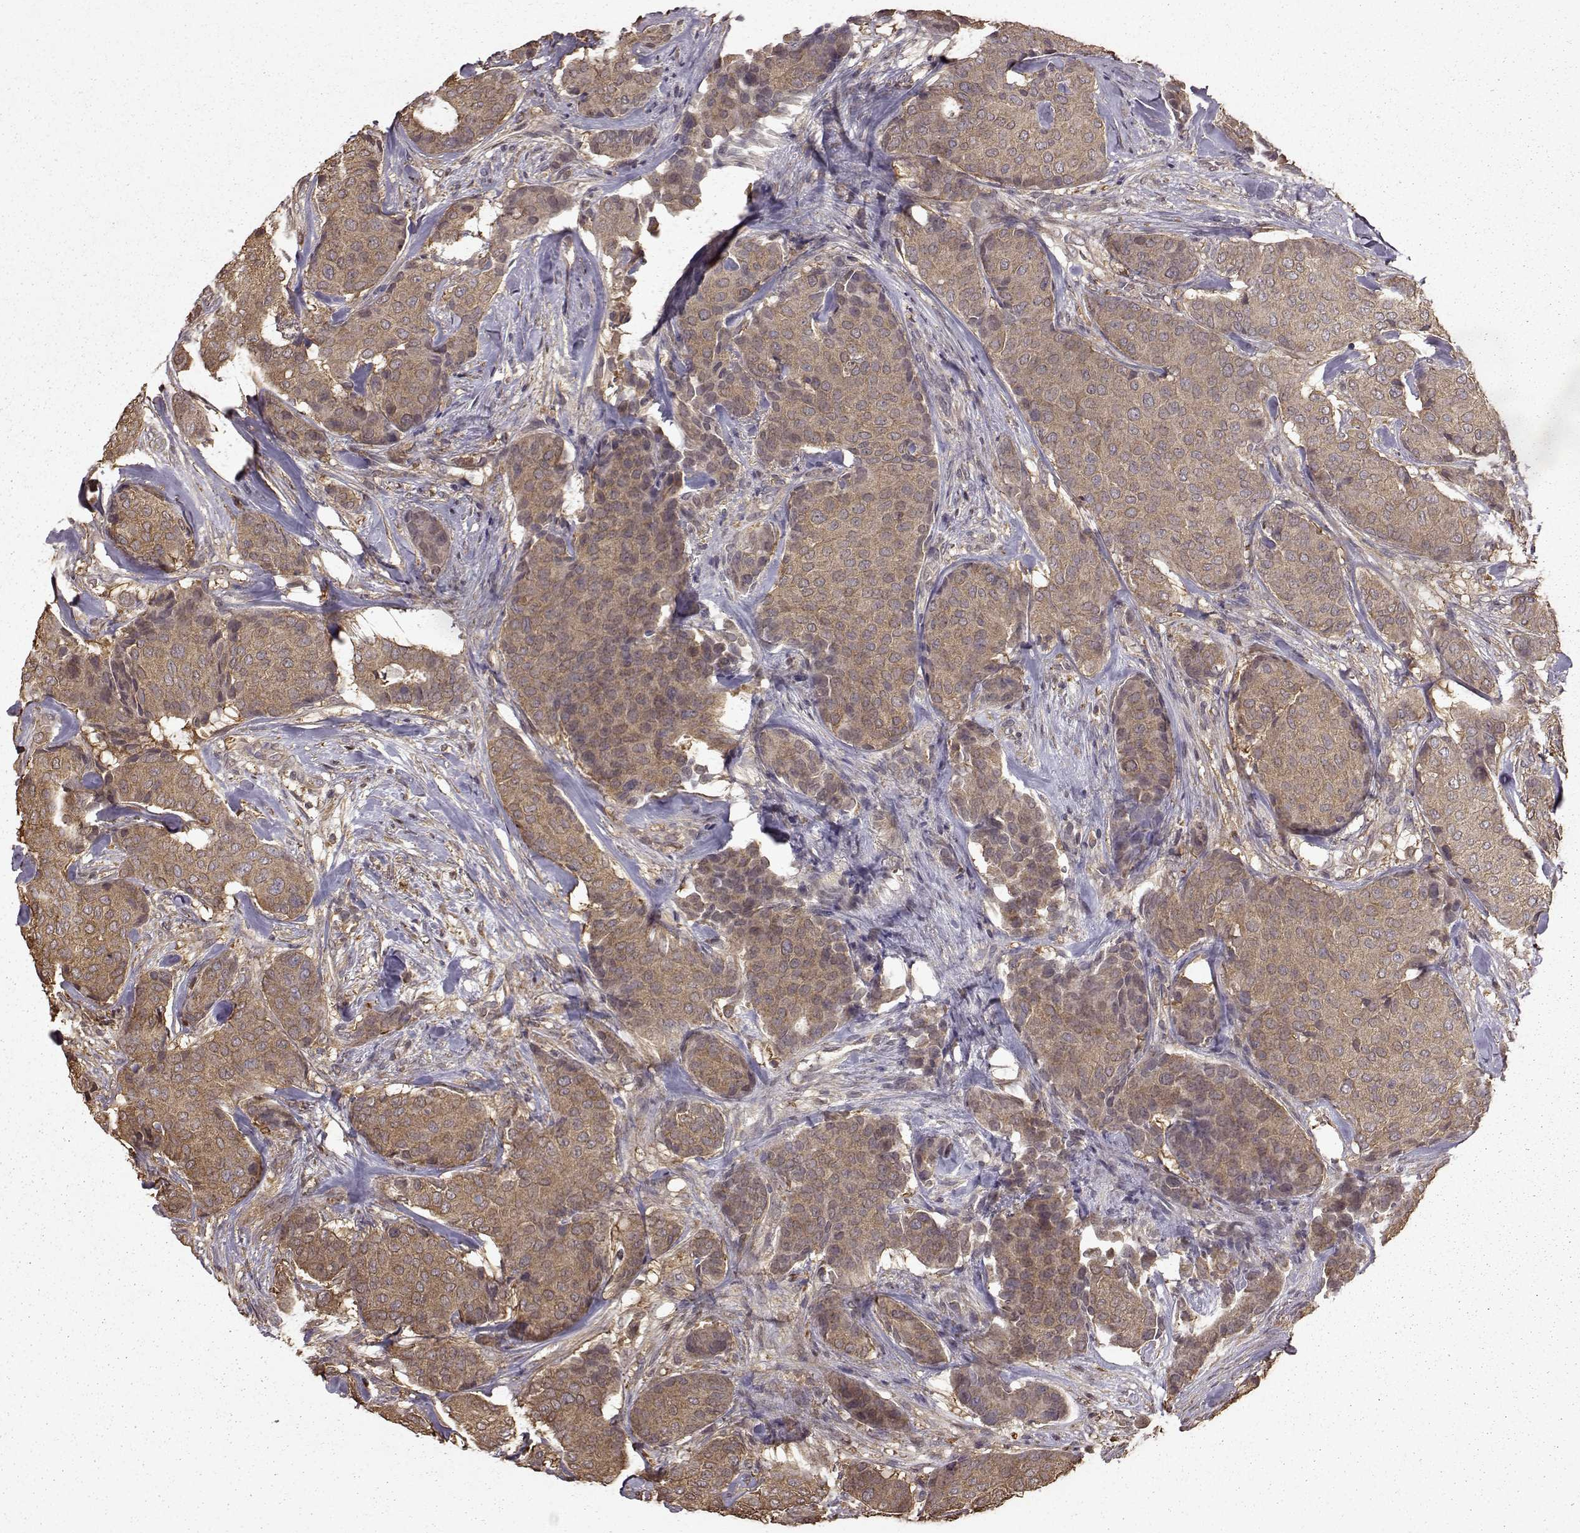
{"staining": {"intensity": "moderate", "quantity": "25%-75%", "location": "cytoplasmic/membranous"}, "tissue": "breast cancer", "cell_type": "Tumor cells", "image_type": "cancer", "snomed": [{"axis": "morphology", "description": "Duct carcinoma"}, {"axis": "topography", "description": "Breast"}], "caption": "Human breast cancer (intraductal carcinoma) stained with a protein marker demonstrates moderate staining in tumor cells.", "gene": "NME1-NME2", "patient": {"sex": "female", "age": 75}}